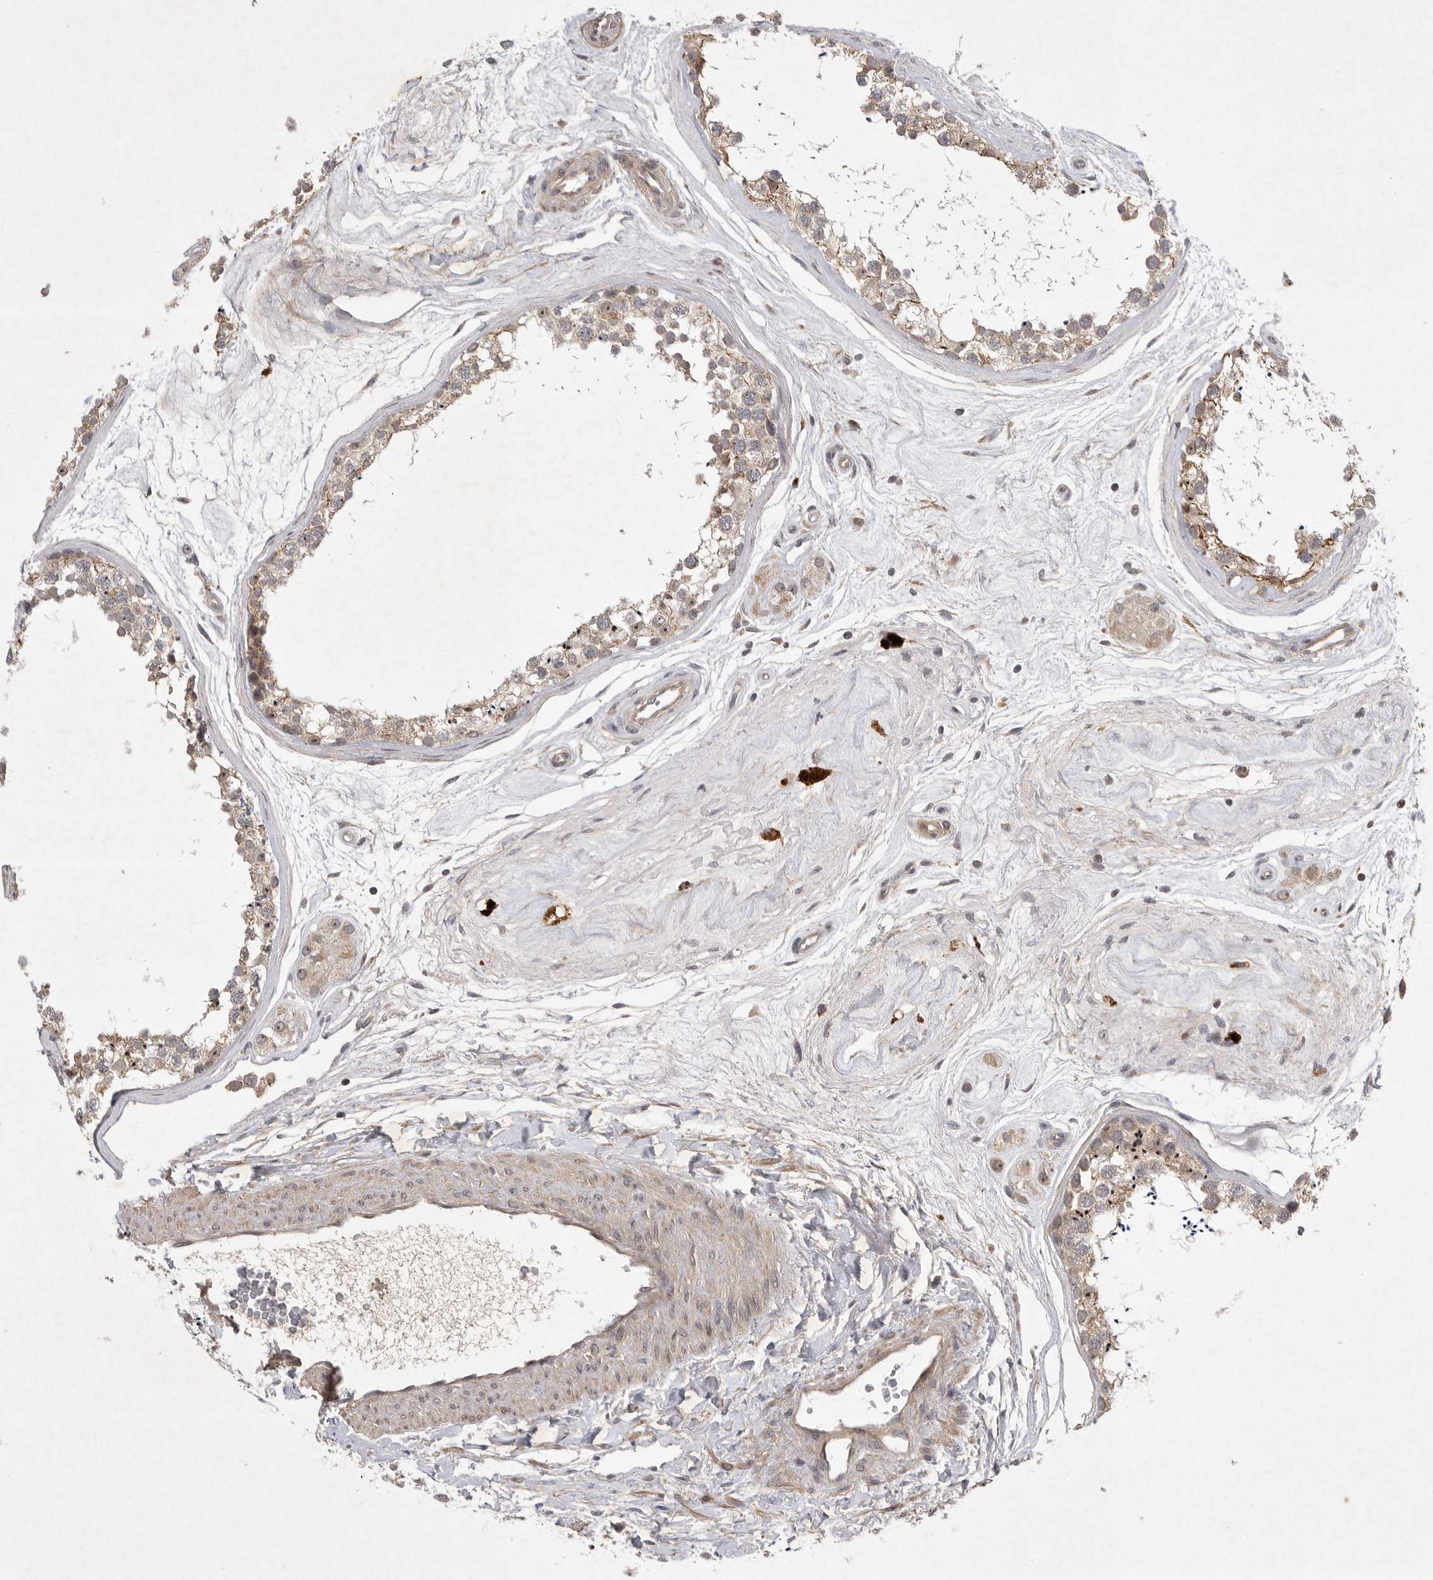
{"staining": {"intensity": "moderate", "quantity": "25%-75%", "location": "cytoplasmic/membranous"}, "tissue": "testis", "cell_type": "Cells in seminiferous ducts", "image_type": "normal", "snomed": [{"axis": "morphology", "description": "Normal tissue, NOS"}, {"axis": "topography", "description": "Testis"}], "caption": "A brown stain shows moderate cytoplasmic/membranous staining of a protein in cells in seminiferous ducts of normal testis. Immunohistochemistry stains the protein of interest in brown and the nuclei are stained blue.", "gene": "UBE3D", "patient": {"sex": "male", "age": 56}}